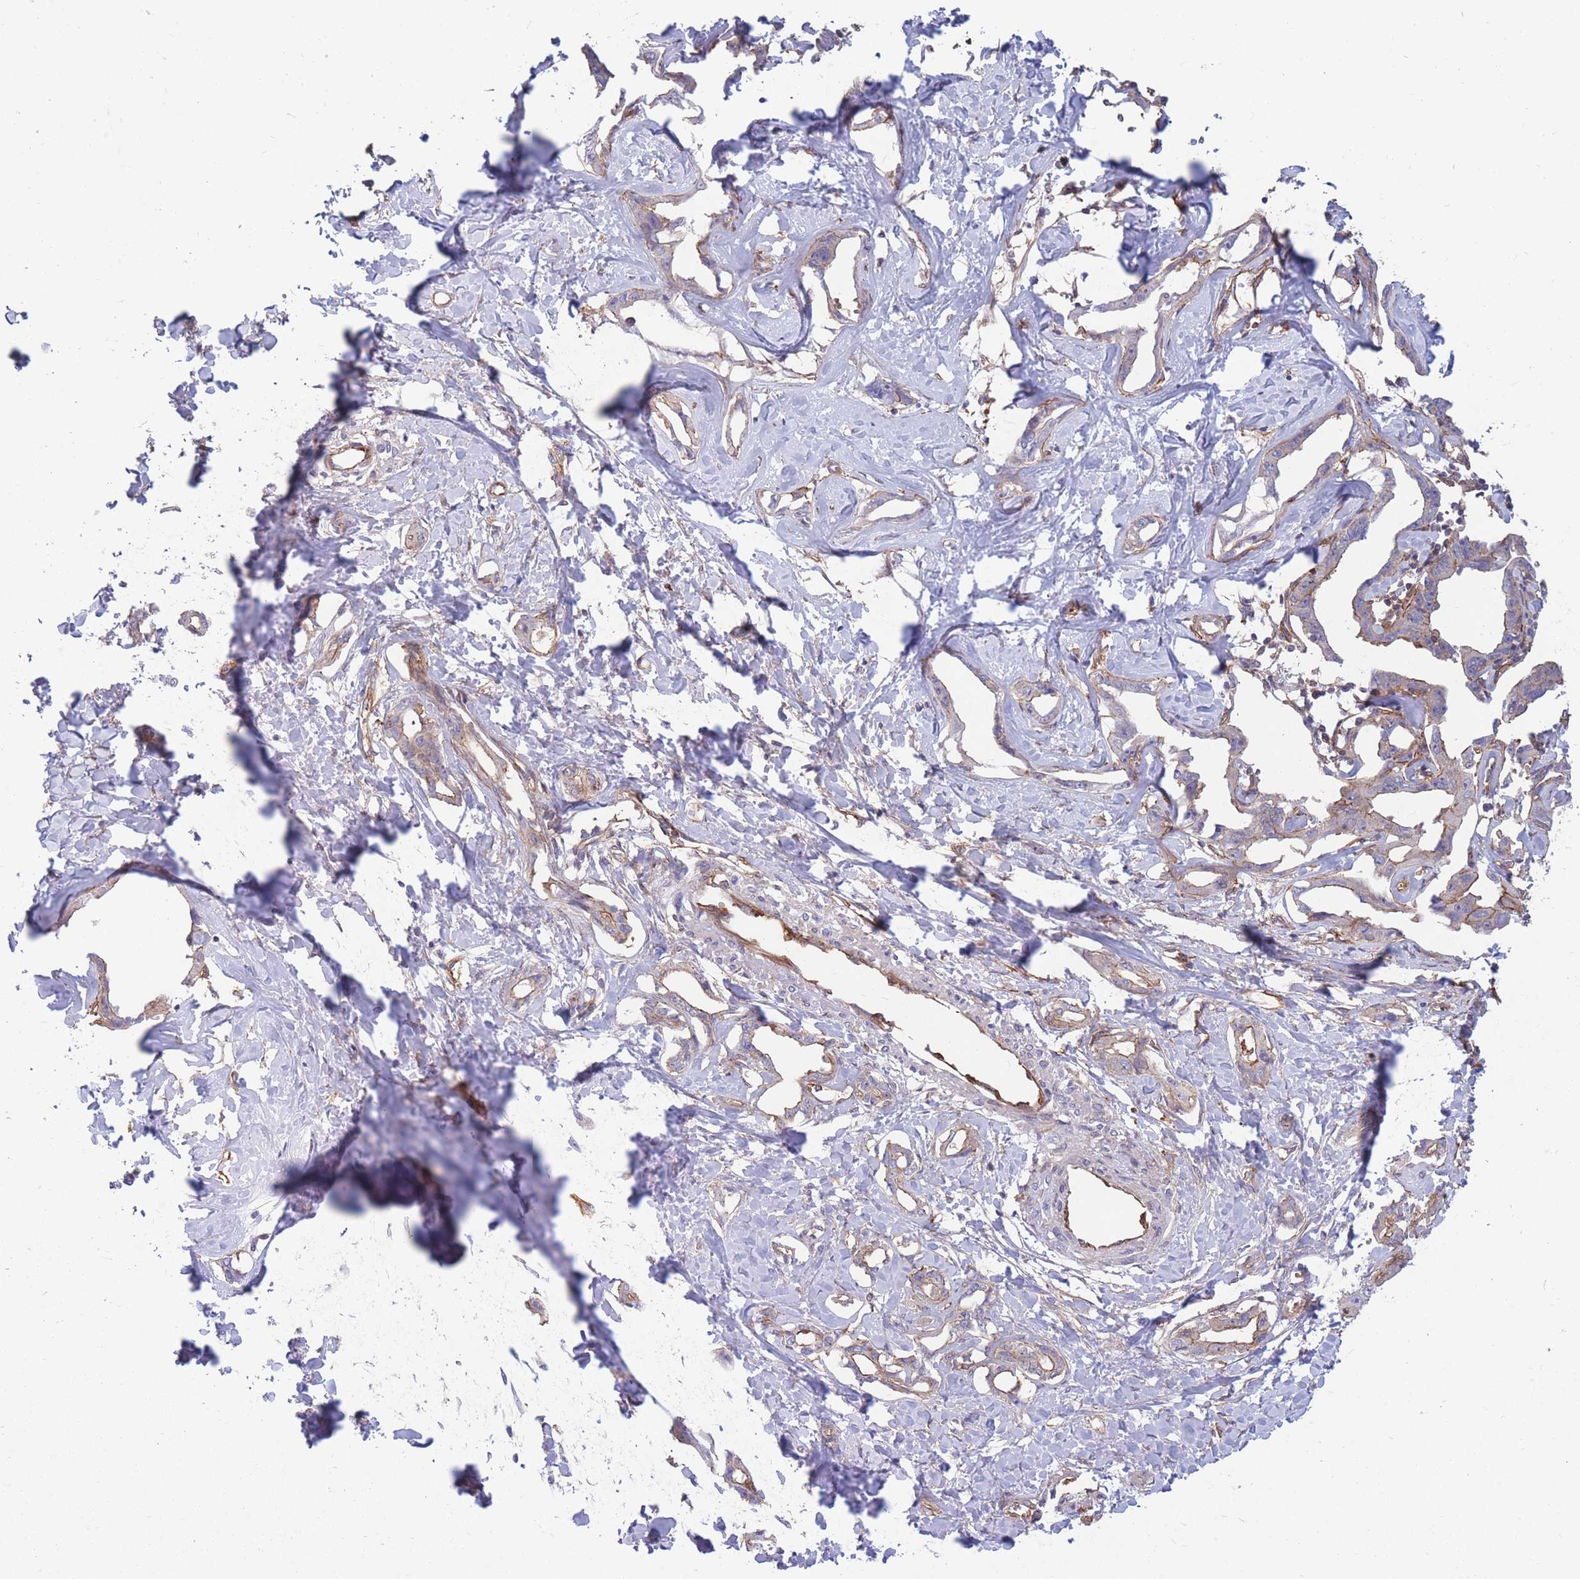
{"staining": {"intensity": "weak", "quantity": "25%-75%", "location": "cytoplasmic/membranous"}, "tissue": "liver cancer", "cell_type": "Tumor cells", "image_type": "cancer", "snomed": [{"axis": "morphology", "description": "Cholangiocarcinoma"}, {"axis": "topography", "description": "Liver"}], "caption": "Tumor cells show weak cytoplasmic/membranous positivity in about 25%-75% of cells in liver cancer.", "gene": "GGA1", "patient": {"sex": "male", "age": 59}}